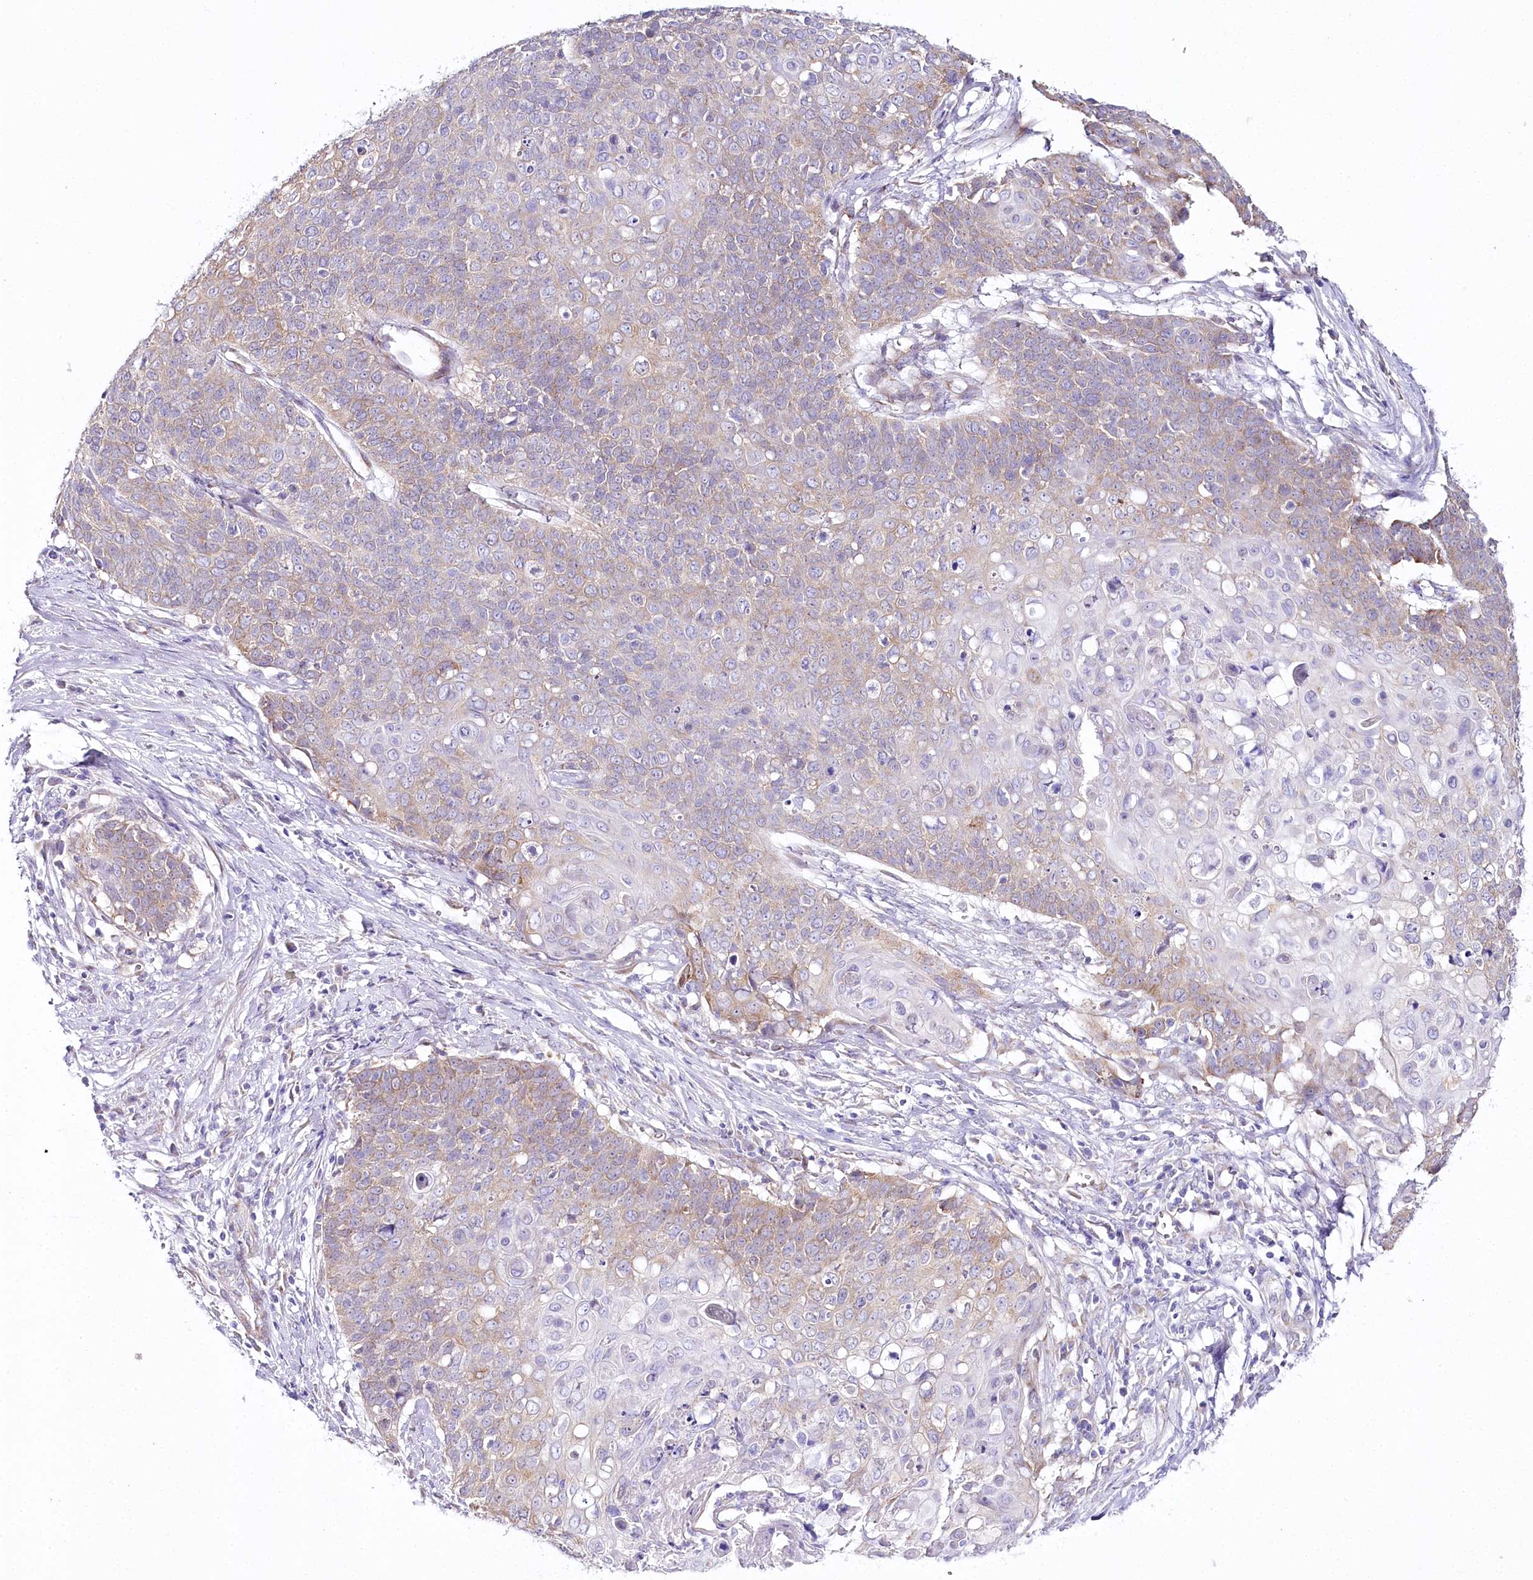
{"staining": {"intensity": "weak", "quantity": "25%-75%", "location": "cytoplasmic/membranous"}, "tissue": "cervical cancer", "cell_type": "Tumor cells", "image_type": "cancer", "snomed": [{"axis": "morphology", "description": "Squamous cell carcinoma, NOS"}, {"axis": "topography", "description": "Cervix"}], "caption": "Cervical cancer was stained to show a protein in brown. There is low levels of weak cytoplasmic/membranous positivity in approximately 25%-75% of tumor cells. (DAB (3,3'-diaminobenzidine) IHC with brightfield microscopy, high magnification).", "gene": "CSN3", "patient": {"sex": "female", "age": 39}}